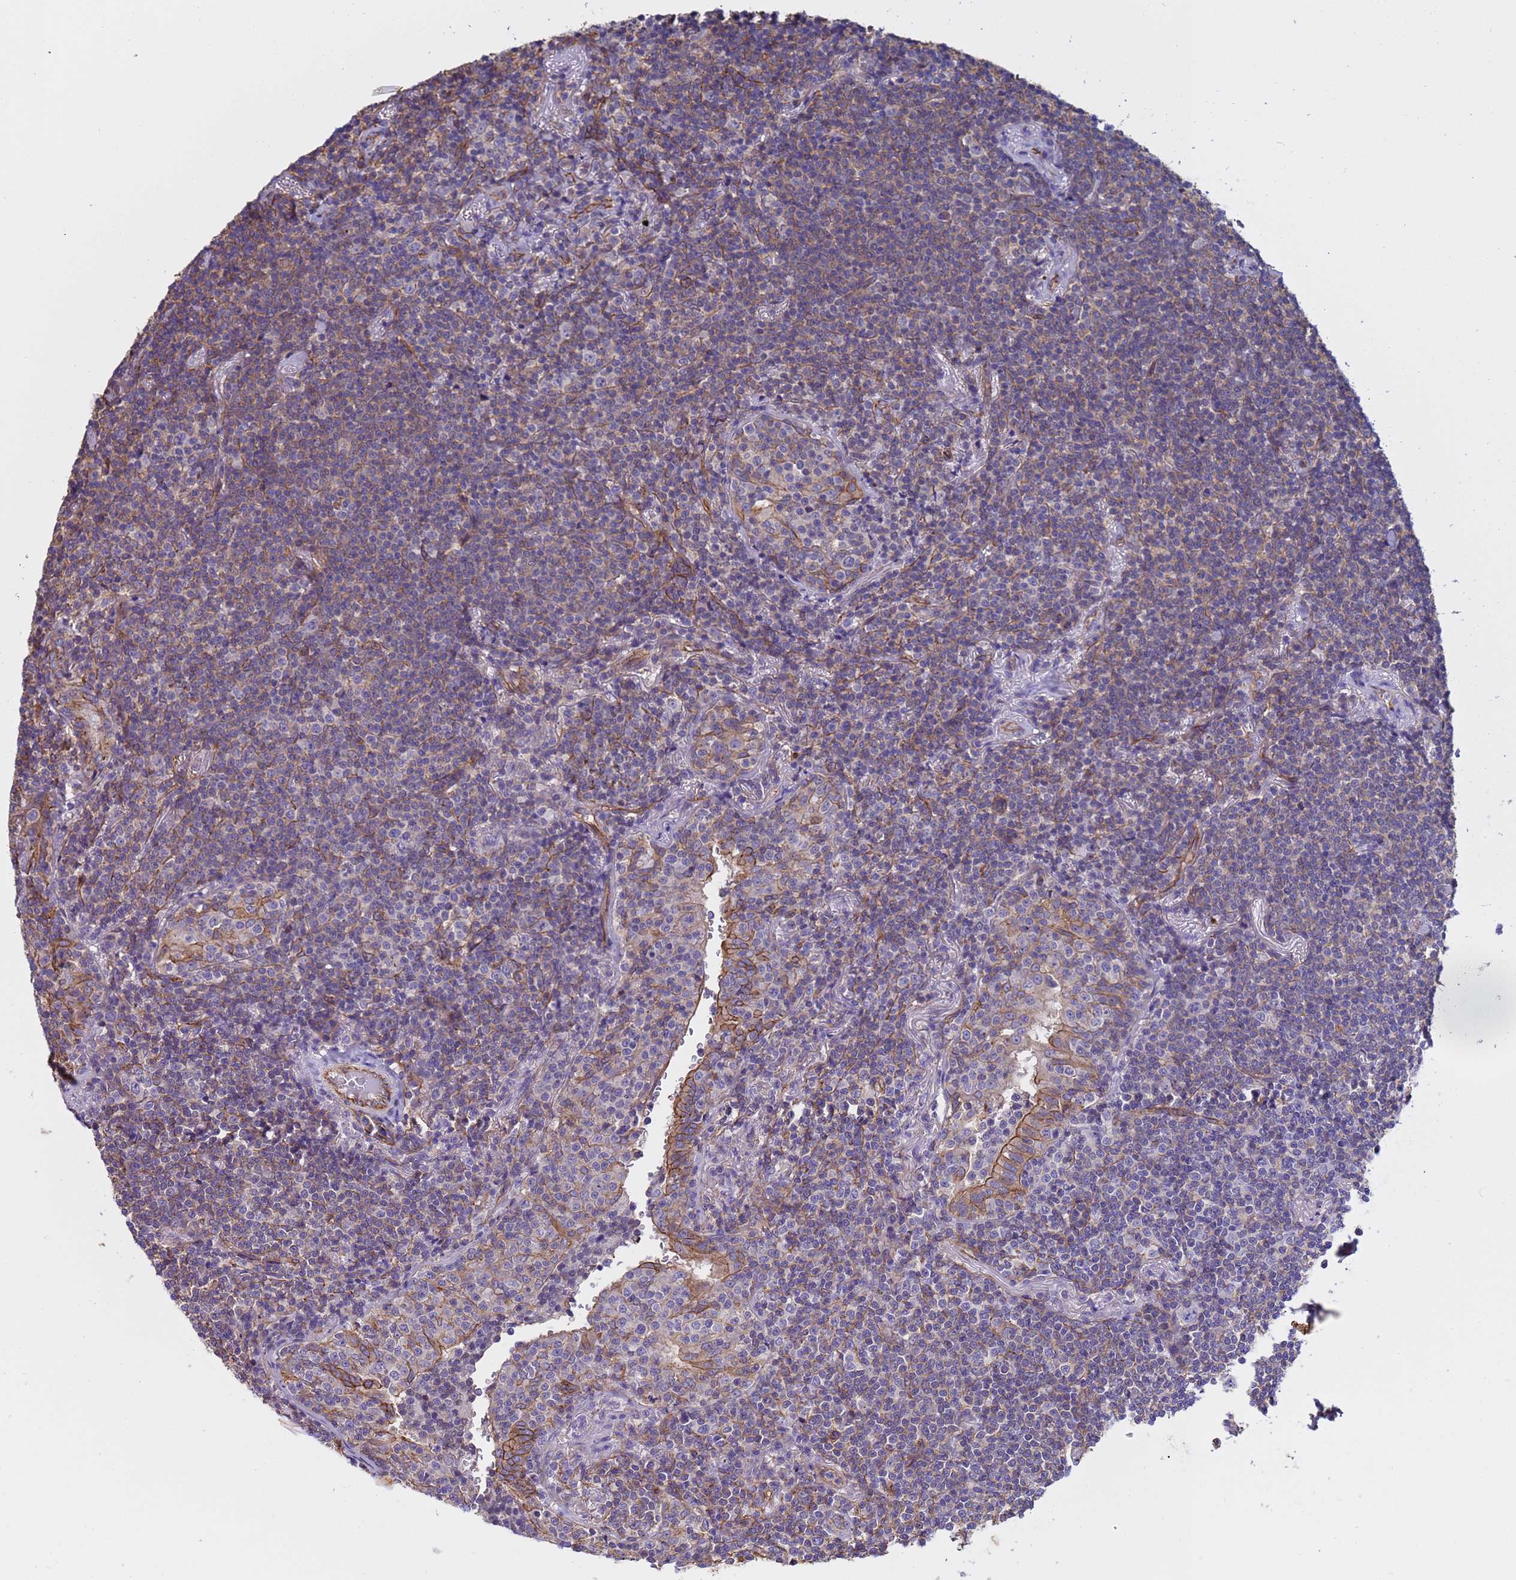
{"staining": {"intensity": "weak", "quantity": "25%-75%", "location": "cytoplasmic/membranous"}, "tissue": "lymphoma", "cell_type": "Tumor cells", "image_type": "cancer", "snomed": [{"axis": "morphology", "description": "Malignant lymphoma, non-Hodgkin's type, Low grade"}, {"axis": "topography", "description": "Lung"}], "caption": "An image of lymphoma stained for a protein shows weak cytoplasmic/membranous brown staining in tumor cells.", "gene": "ZNF248", "patient": {"sex": "female", "age": 71}}